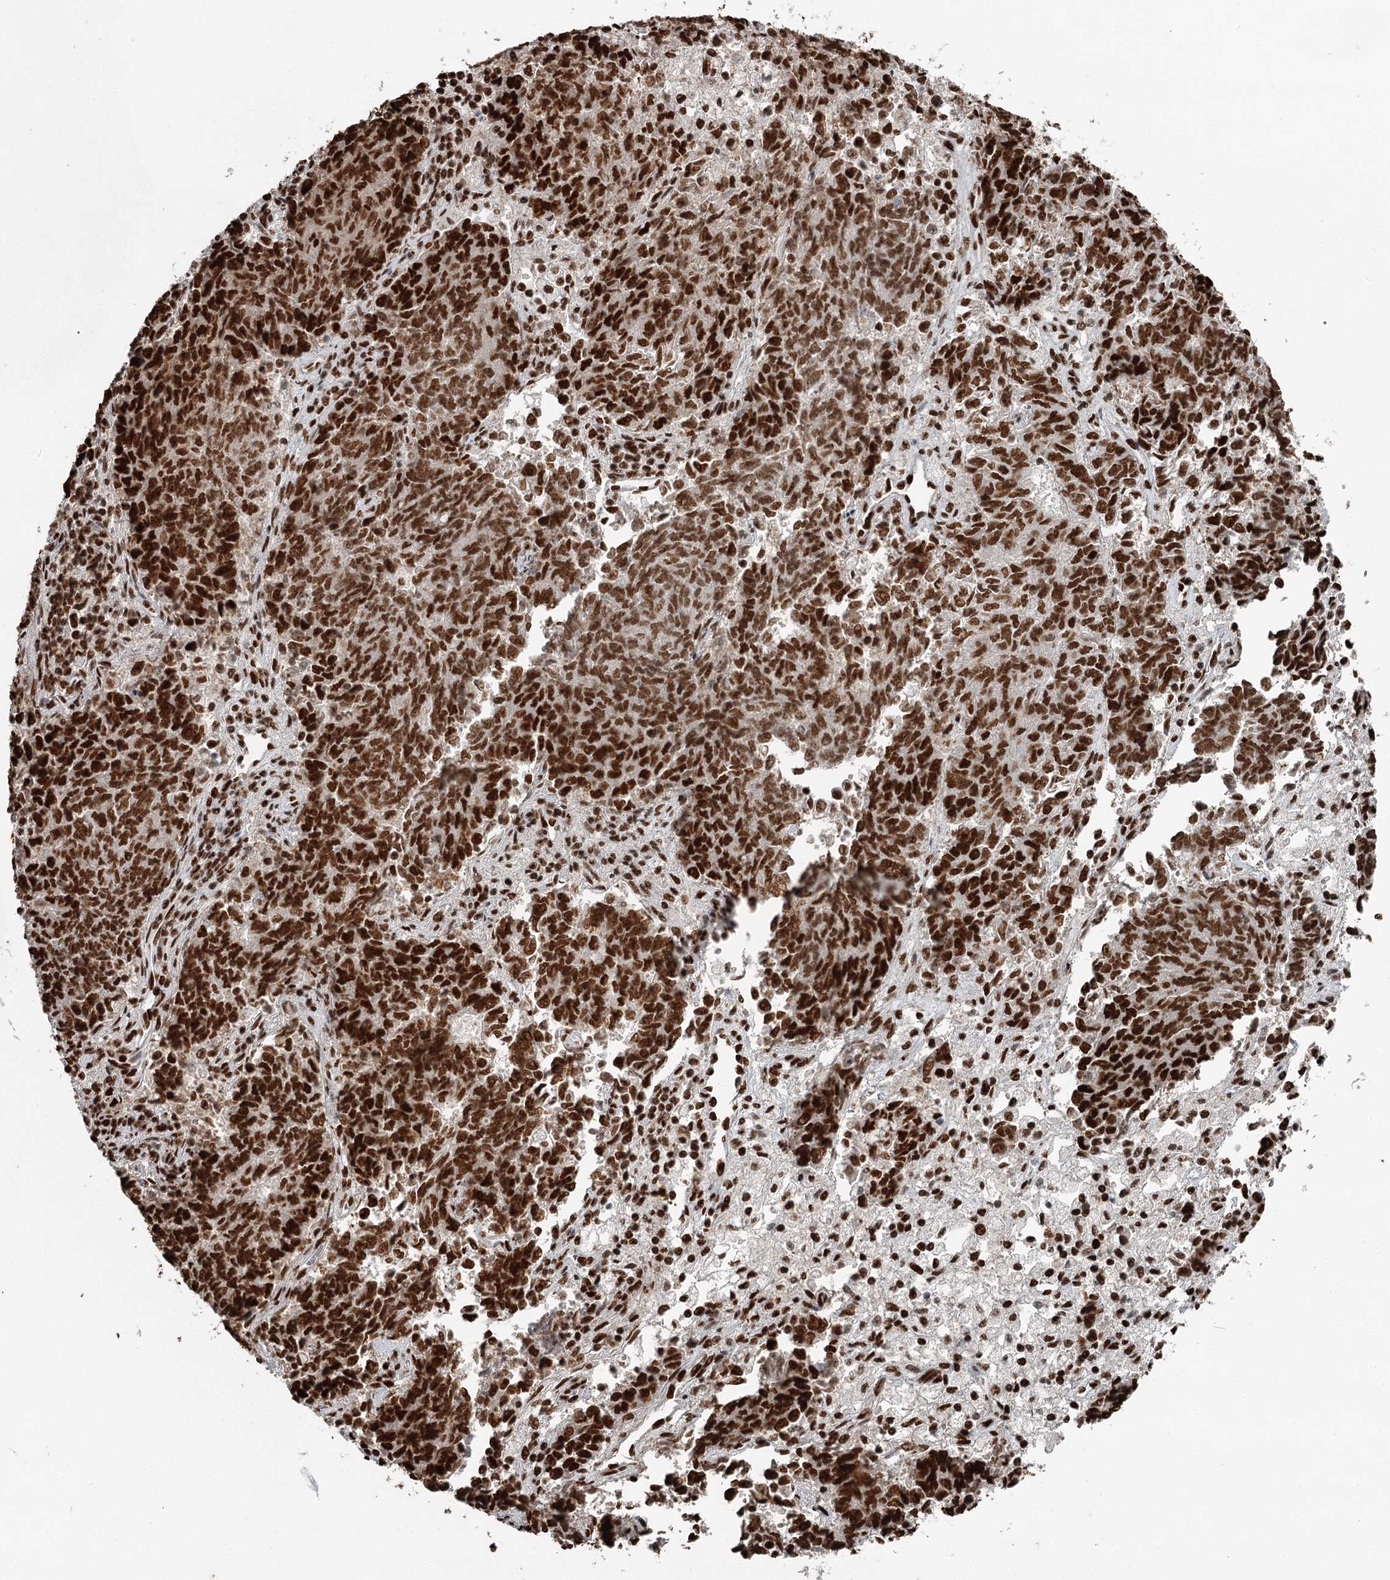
{"staining": {"intensity": "strong", "quantity": ">75%", "location": "nuclear"}, "tissue": "endometrial cancer", "cell_type": "Tumor cells", "image_type": "cancer", "snomed": [{"axis": "morphology", "description": "Adenocarcinoma, NOS"}, {"axis": "topography", "description": "Endometrium"}], "caption": "Protein analysis of endometrial adenocarcinoma tissue reveals strong nuclear staining in about >75% of tumor cells.", "gene": "RBBP7", "patient": {"sex": "female", "age": 80}}